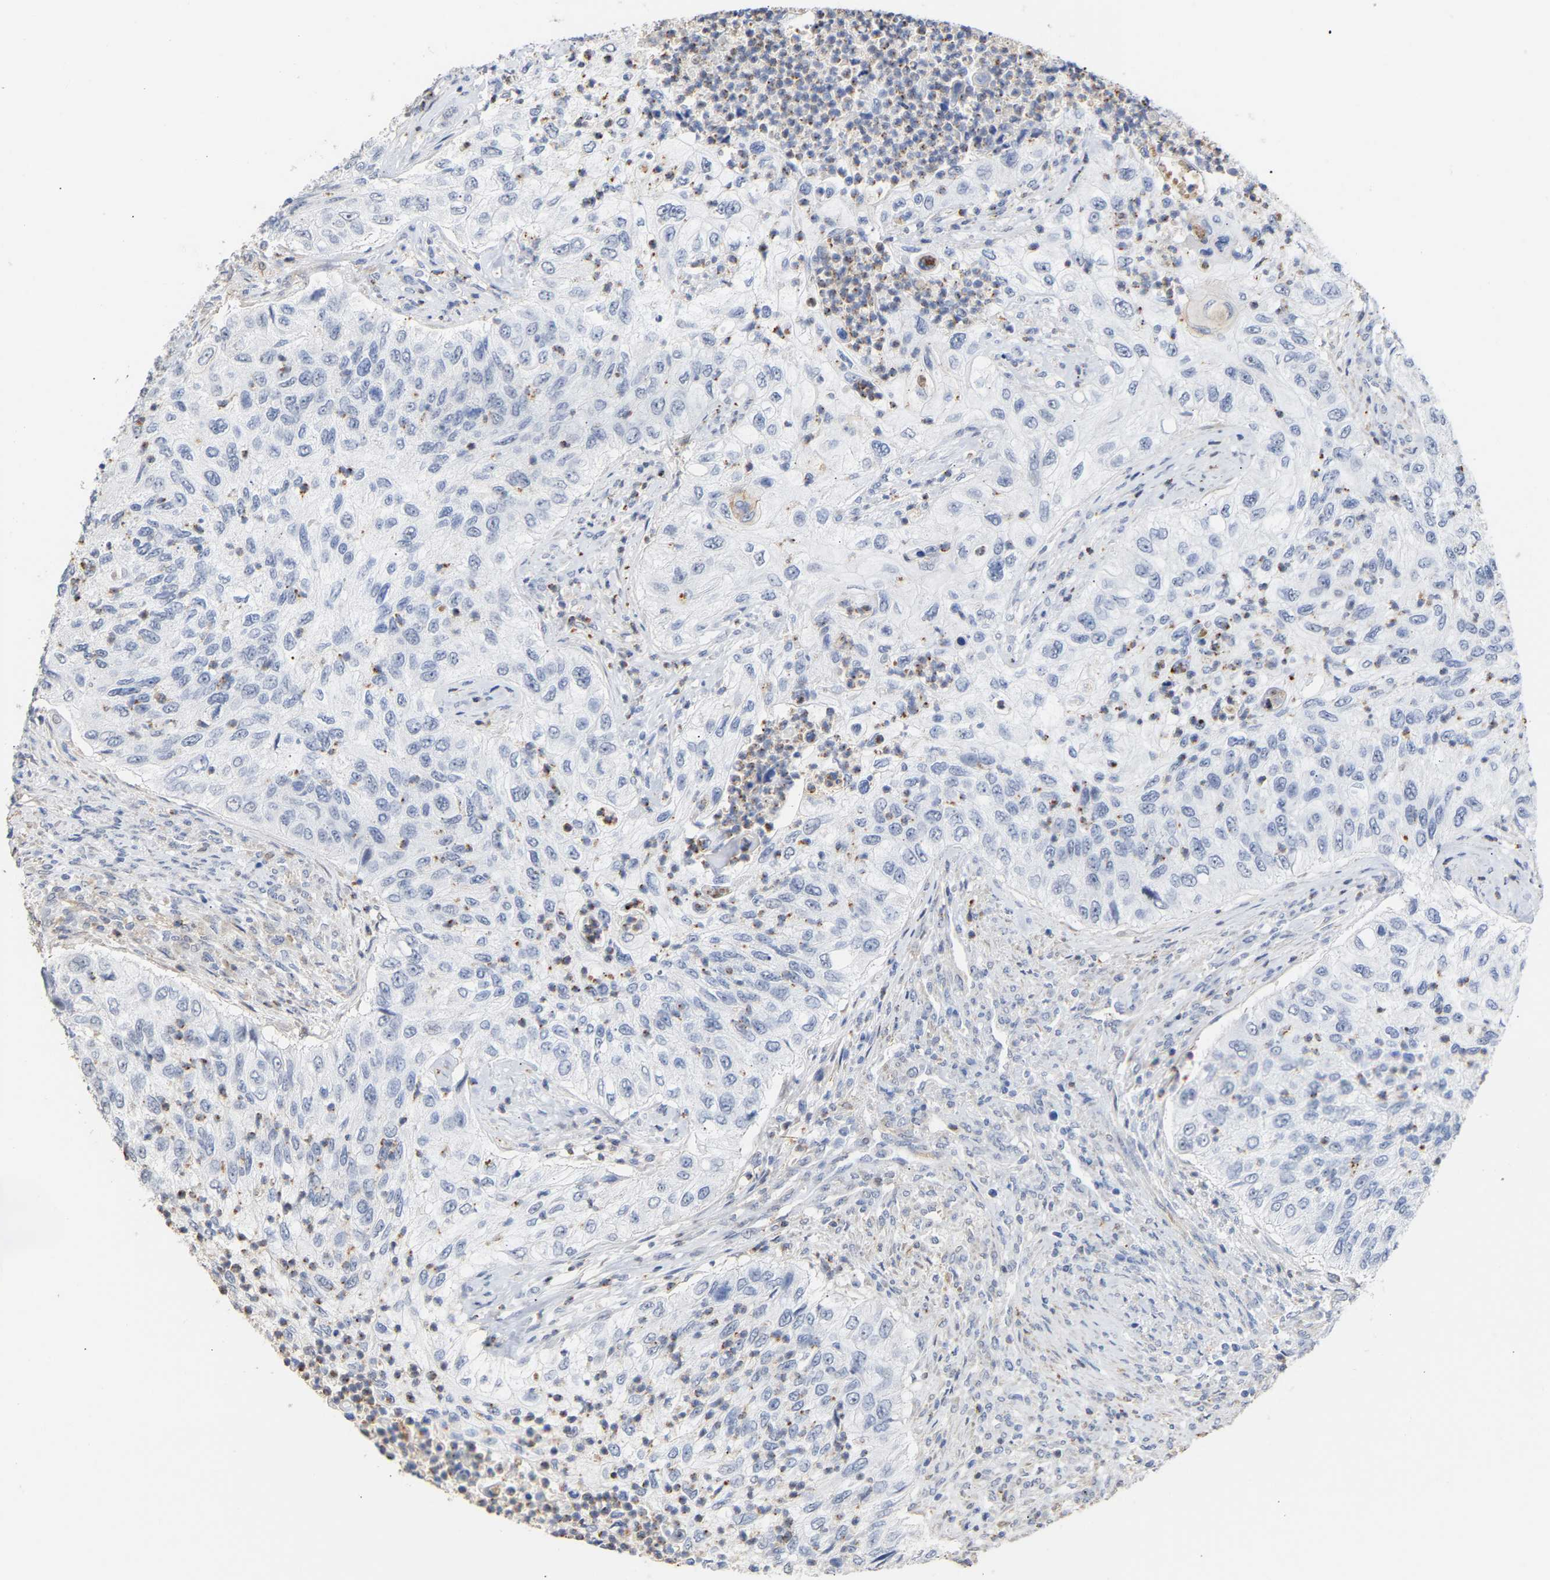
{"staining": {"intensity": "negative", "quantity": "none", "location": "none"}, "tissue": "urothelial cancer", "cell_type": "Tumor cells", "image_type": "cancer", "snomed": [{"axis": "morphology", "description": "Urothelial carcinoma, High grade"}, {"axis": "topography", "description": "Urinary bladder"}], "caption": "A micrograph of human urothelial cancer is negative for staining in tumor cells.", "gene": "AMPH", "patient": {"sex": "female", "age": 60}}